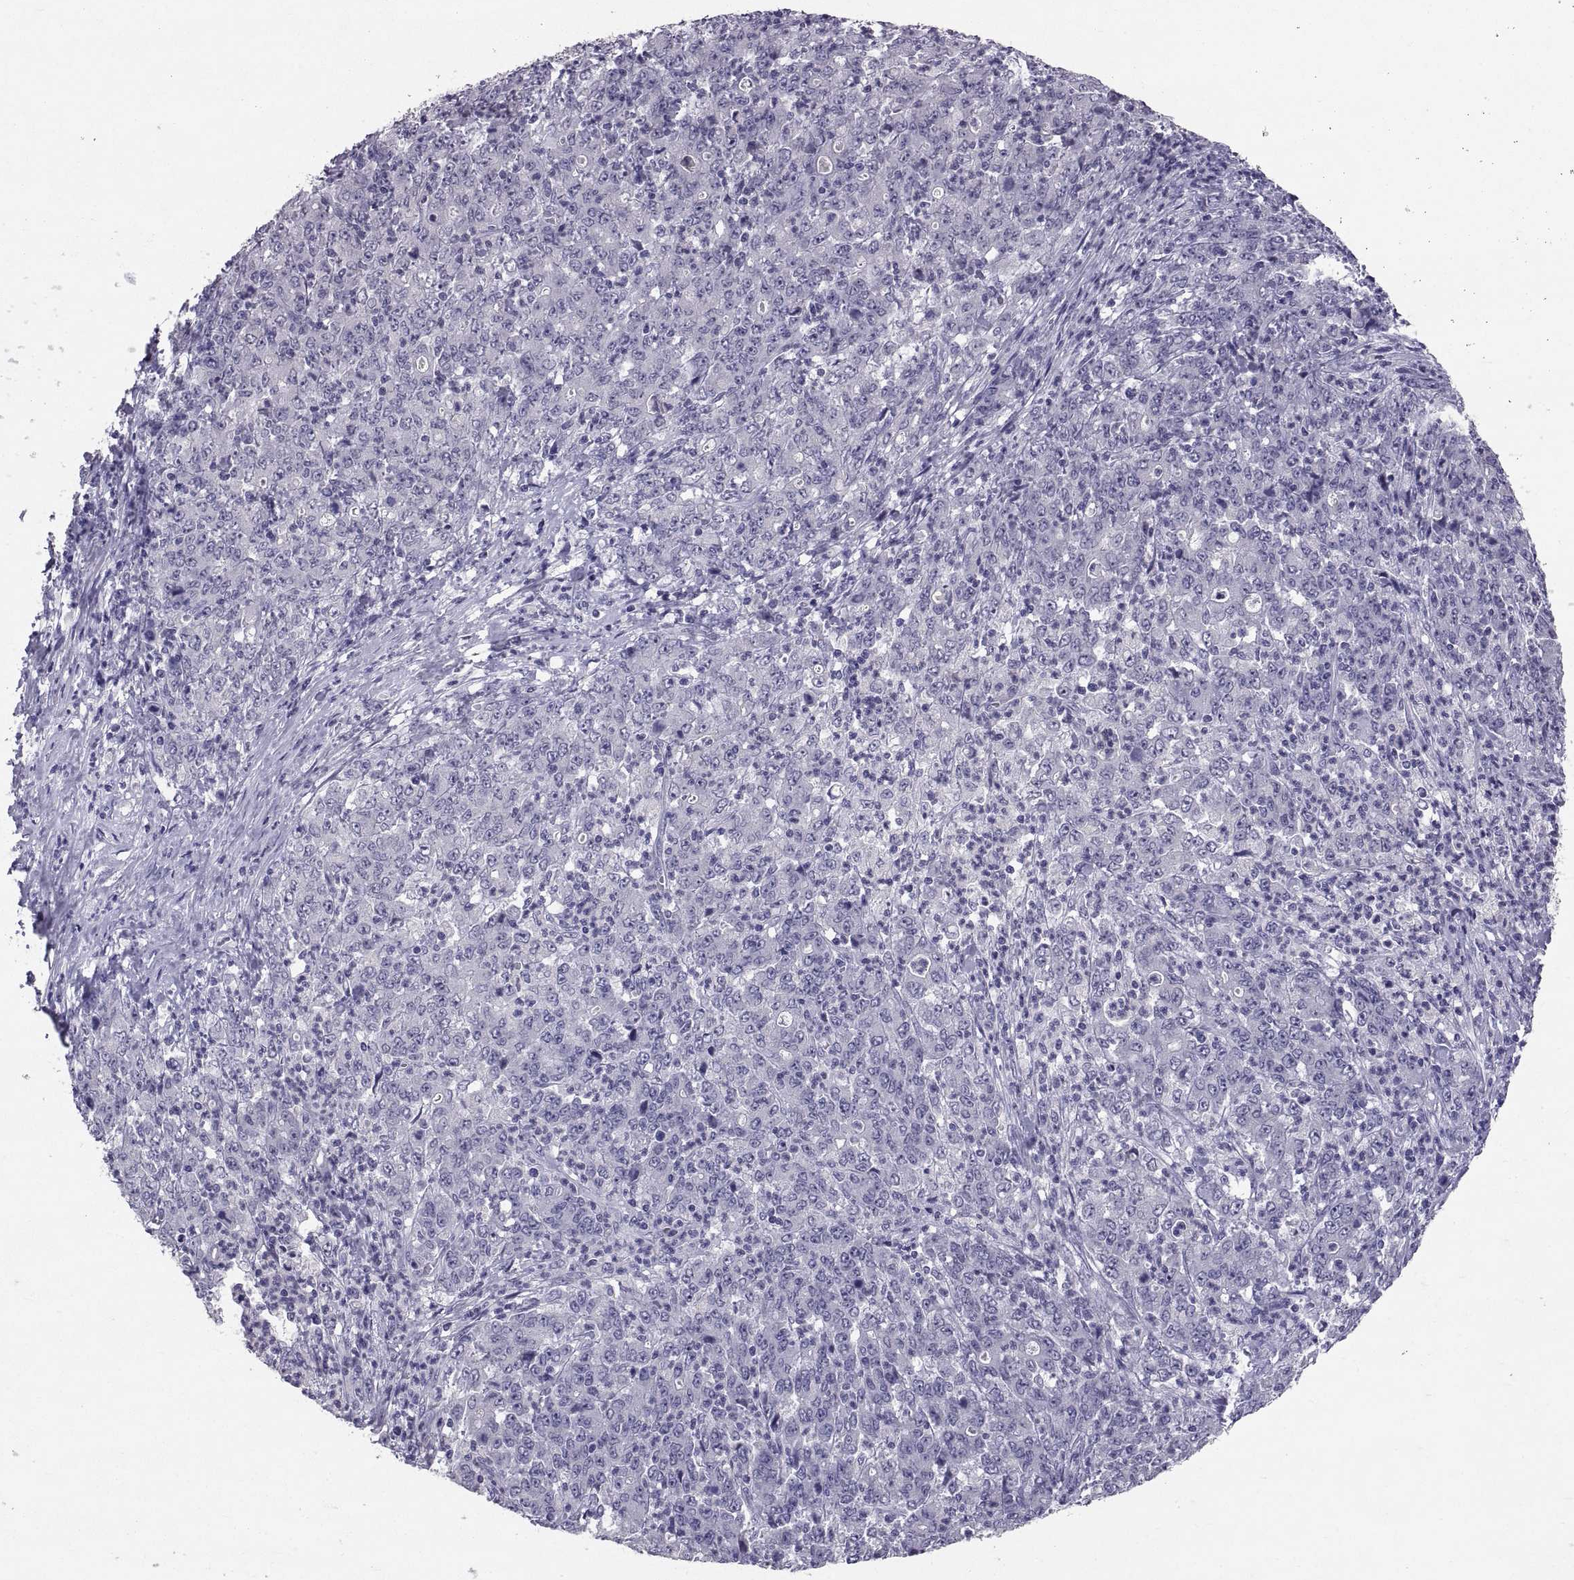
{"staining": {"intensity": "negative", "quantity": "none", "location": "none"}, "tissue": "stomach cancer", "cell_type": "Tumor cells", "image_type": "cancer", "snomed": [{"axis": "morphology", "description": "Adenocarcinoma, NOS"}, {"axis": "topography", "description": "Stomach, lower"}], "caption": "The immunohistochemistry image has no significant staining in tumor cells of stomach cancer tissue. (DAB (3,3'-diaminobenzidine) immunohistochemistry with hematoxylin counter stain).", "gene": "PTN", "patient": {"sex": "female", "age": 71}}